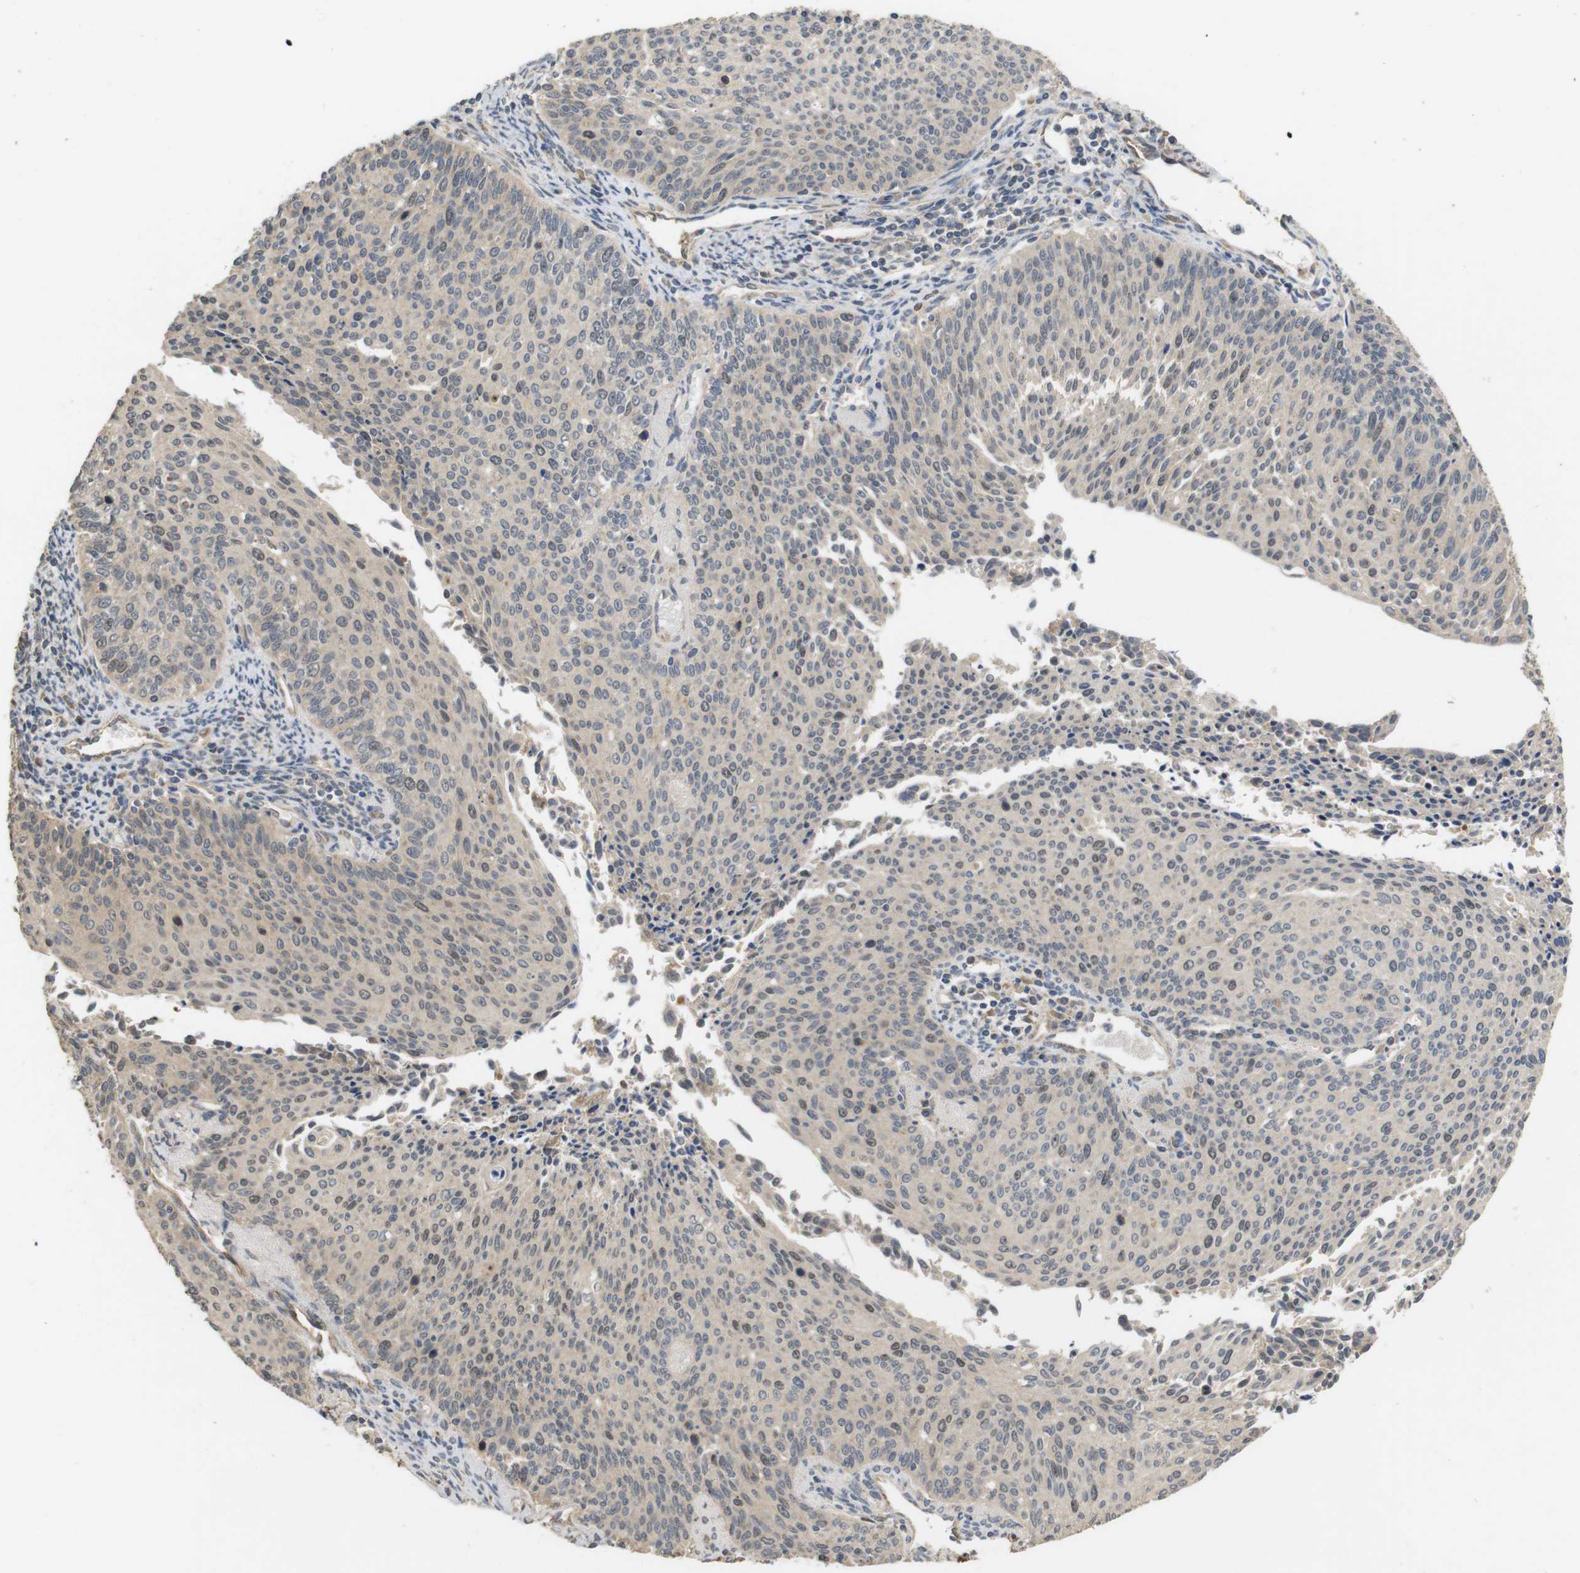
{"staining": {"intensity": "weak", "quantity": "<25%", "location": "nuclear"}, "tissue": "cervical cancer", "cell_type": "Tumor cells", "image_type": "cancer", "snomed": [{"axis": "morphology", "description": "Squamous cell carcinoma, NOS"}, {"axis": "topography", "description": "Cervix"}], "caption": "Cervical cancer was stained to show a protein in brown. There is no significant expression in tumor cells. (DAB (3,3'-diaminobenzidine) IHC with hematoxylin counter stain).", "gene": "PCDHB10", "patient": {"sex": "female", "age": 55}}